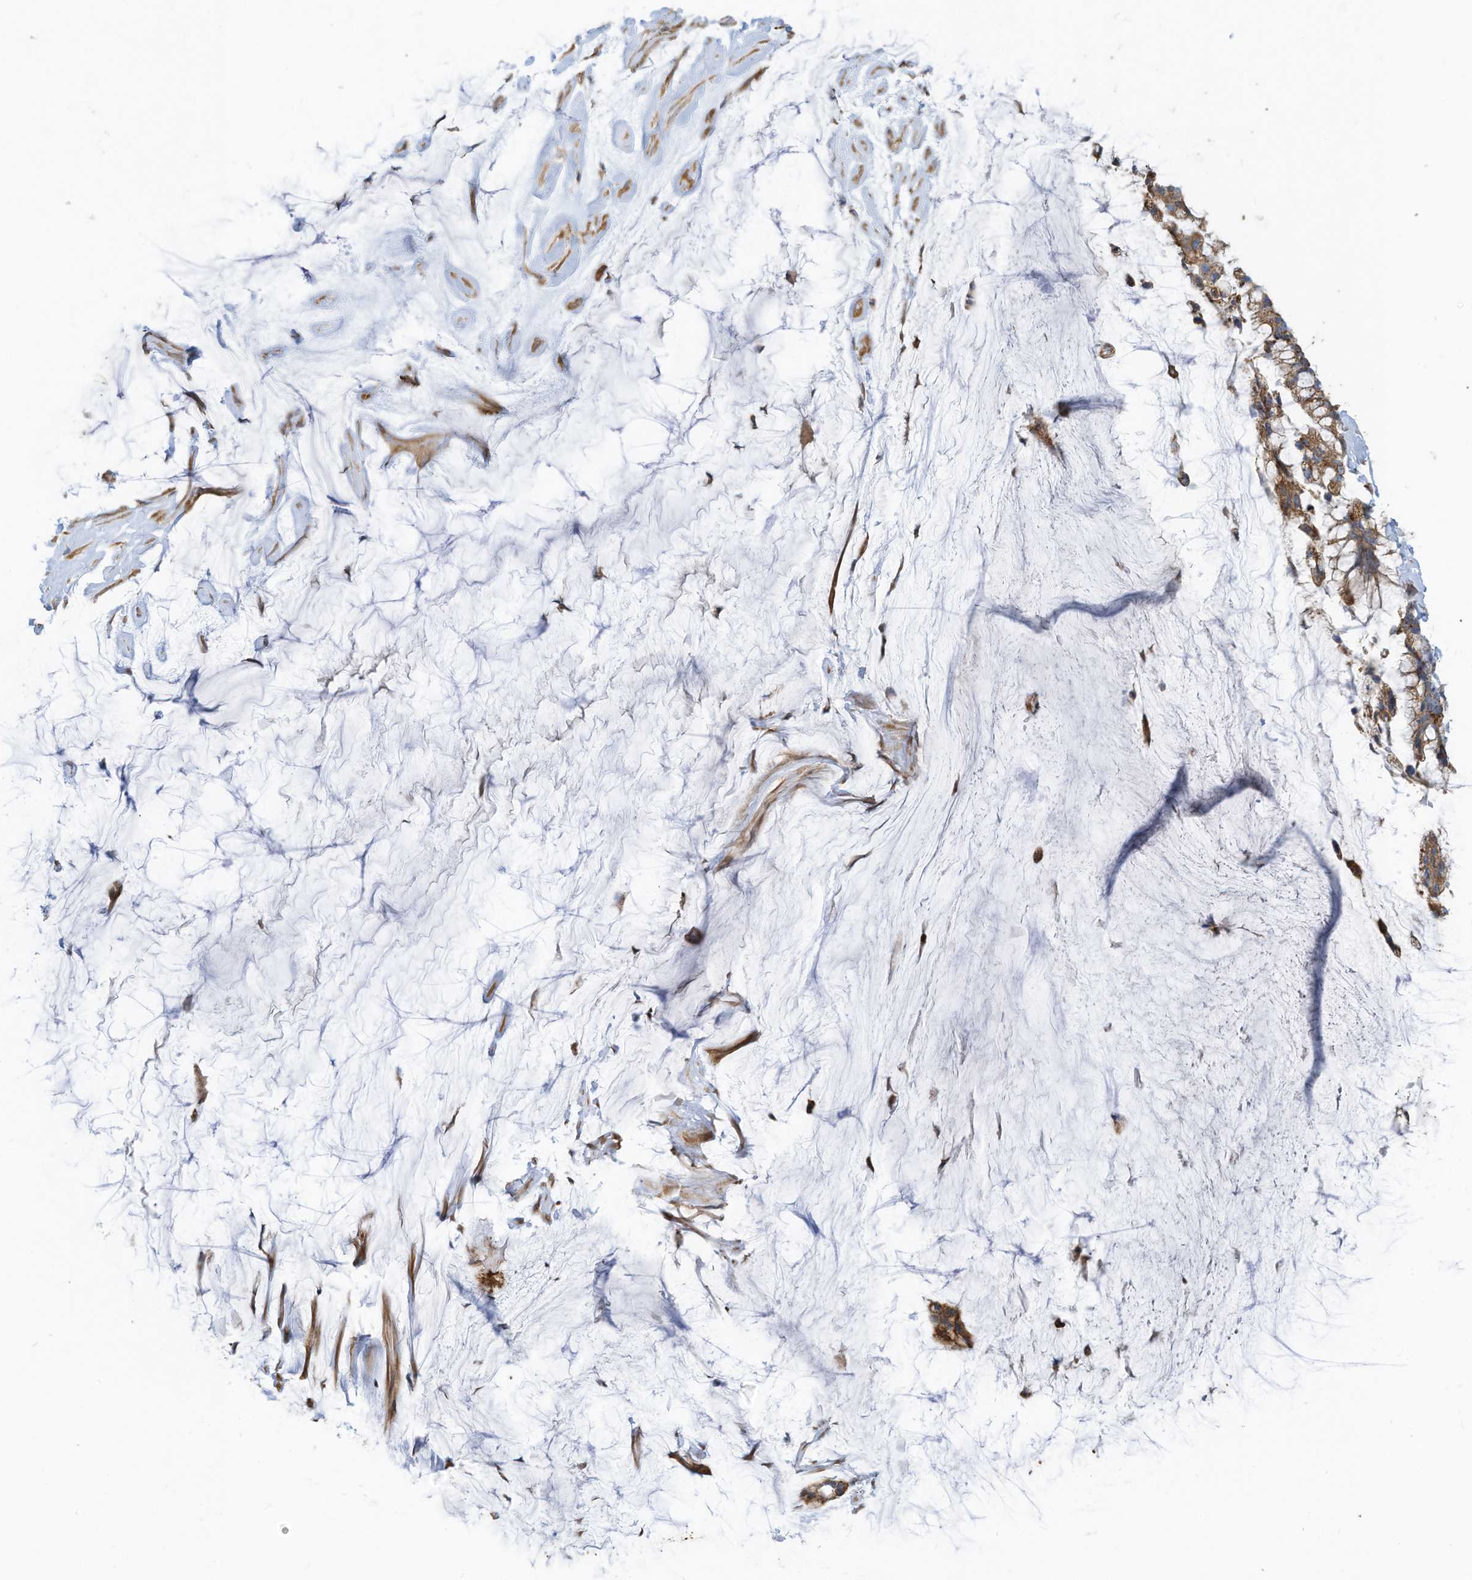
{"staining": {"intensity": "moderate", "quantity": ">75%", "location": "cytoplasmic/membranous"}, "tissue": "ovarian cancer", "cell_type": "Tumor cells", "image_type": "cancer", "snomed": [{"axis": "morphology", "description": "Cystadenocarcinoma, mucinous, NOS"}, {"axis": "topography", "description": "Ovary"}], "caption": "A micrograph of ovarian mucinous cystadenocarcinoma stained for a protein reveals moderate cytoplasmic/membranous brown staining in tumor cells. Nuclei are stained in blue.", "gene": "GTPBP2", "patient": {"sex": "female", "age": 39}}